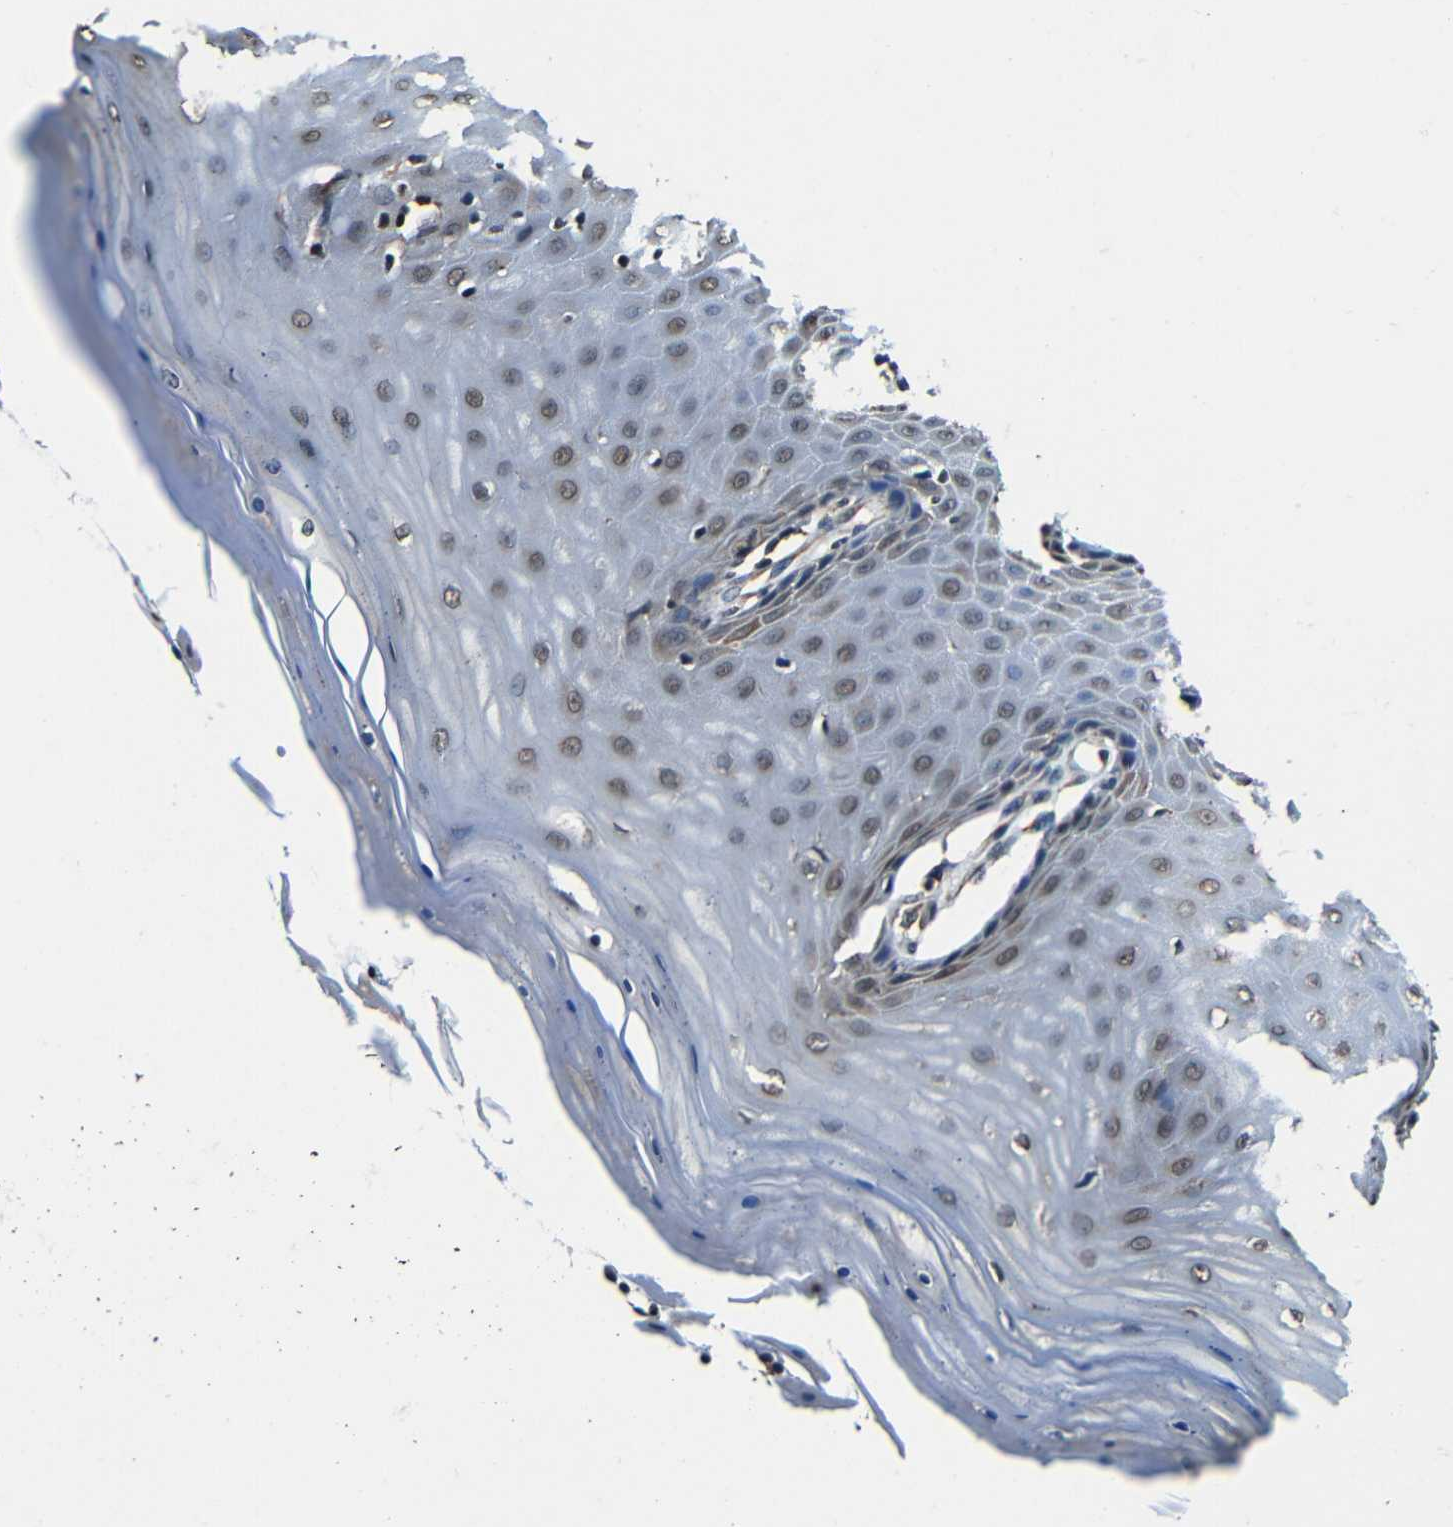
{"staining": {"intensity": "moderate", "quantity": "25%-75%", "location": "nuclear"}, "tissue": "cervix", "cell_type": "Squamous epithelial cells", "image_type": "normal", "snomed": [{"axis": "morphology", "description": "Normal tissue, NOS"}, {"axis": "topography", "description": "Cervix"}], "caption": "Protein expression analysis of unremarkable cervix exhibits moderate nuclear expression in about 25%-75% of squamous epithelial cells.", "gene": "NCBP3", "patient": {"sex": "female", "age": 55}}